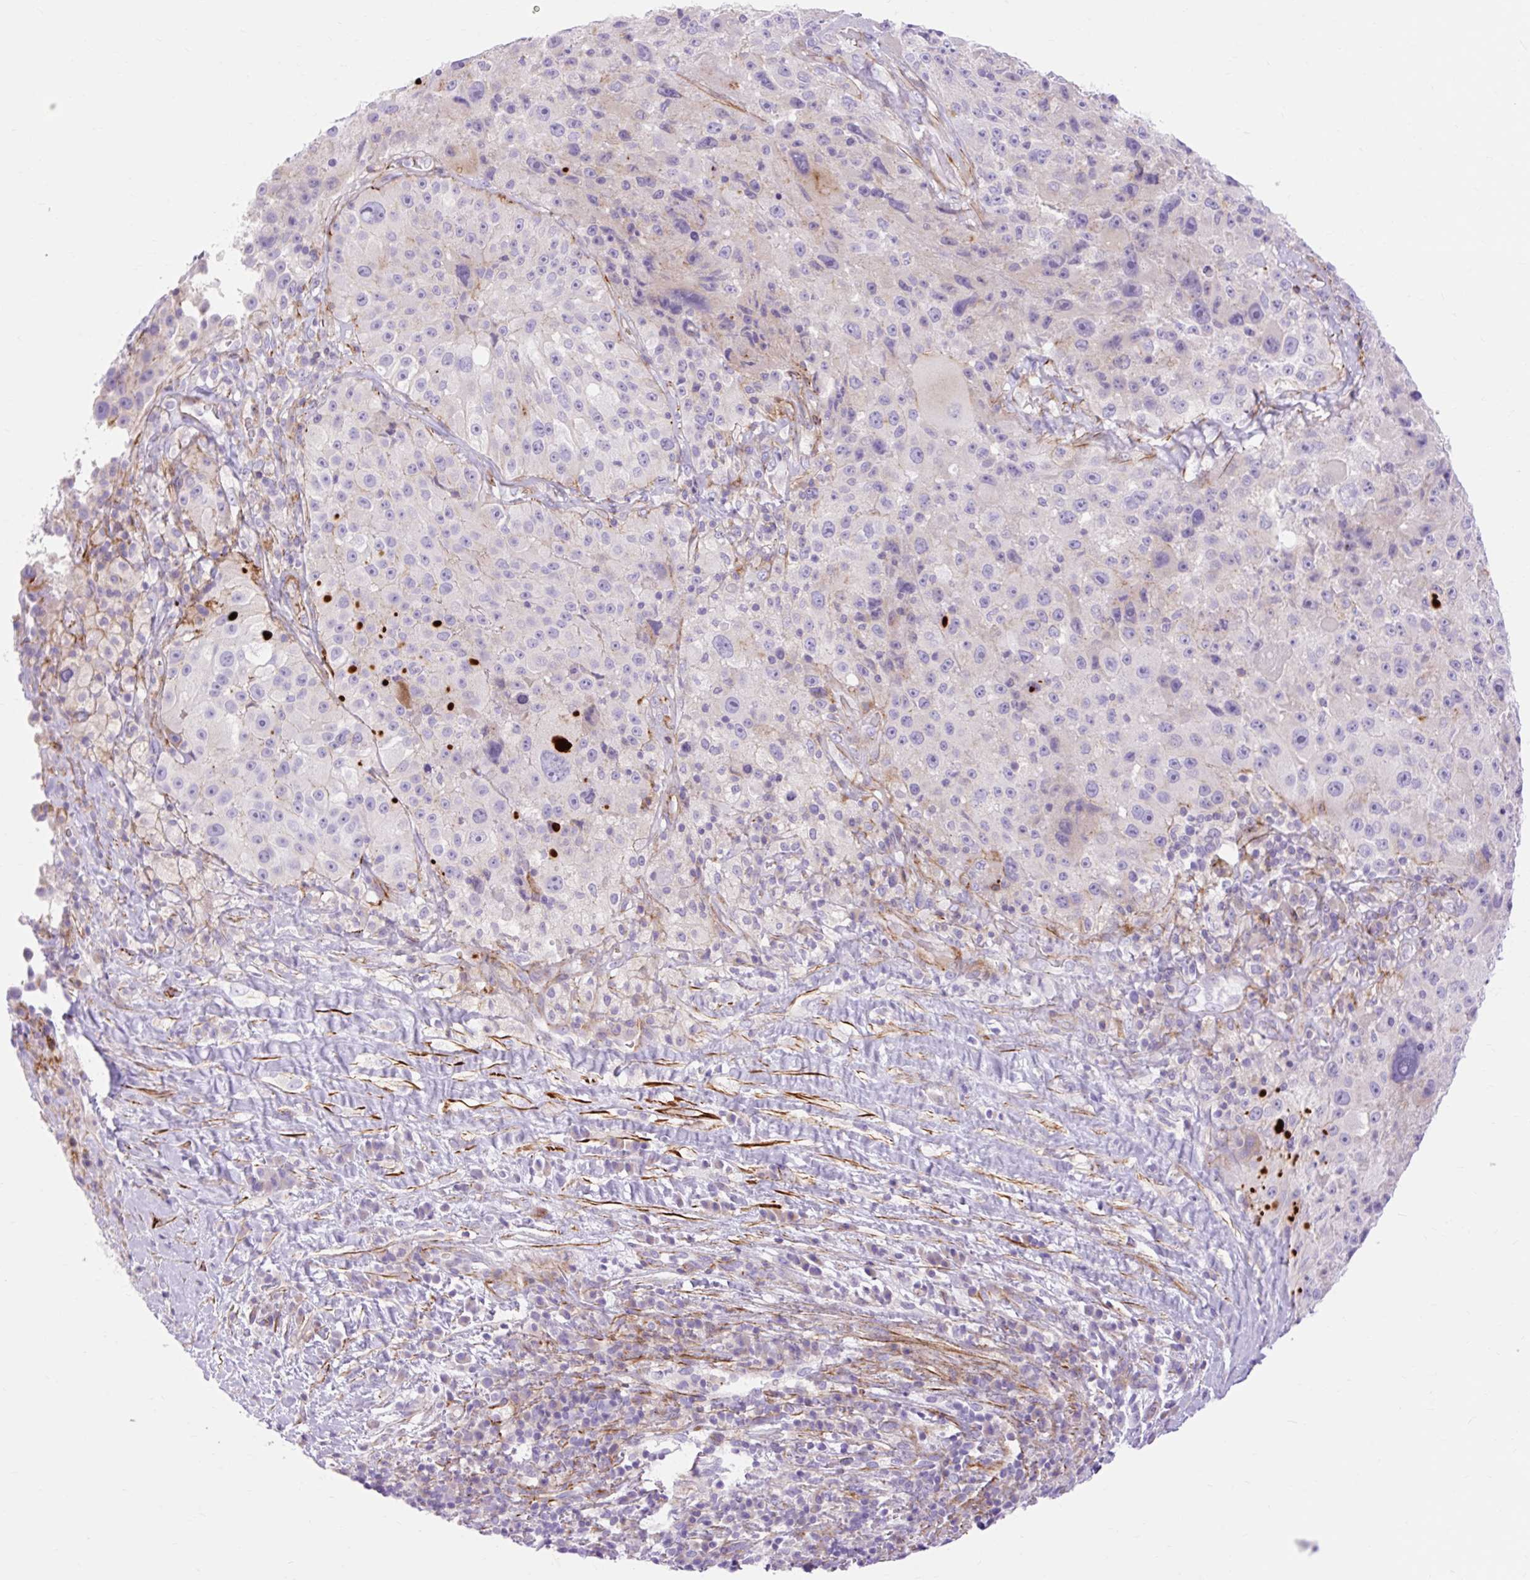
{"staining": {"intensity": "negative", "quantity": "none", "location": "none"}, "tissue": "melanoma", "cell_type": "Tumor cells", "image_type": "cancer", "snomed": [{"axis": "morphology", "description": "Malignant melanoma, Metastatic site"}, {"axis": "topography", "description": "Lymph node"}], "caption": "This histopathology image is of malignant melanoma (metastatic site) stained with immunohistochemistry (IHC) to label a protein in brown with the nuclei are counter-stained blue. There is no expression in tumor cells. (Stains: DAB (3,3'-diaminobenzidine) immunohistochemistry (IHC) with hematoxylin counter stain, Microscopy: brightfield microscopy at high magnification).", "gene": "CORO7-PAM16", "patient": {"sex": "male", "age": 62}}